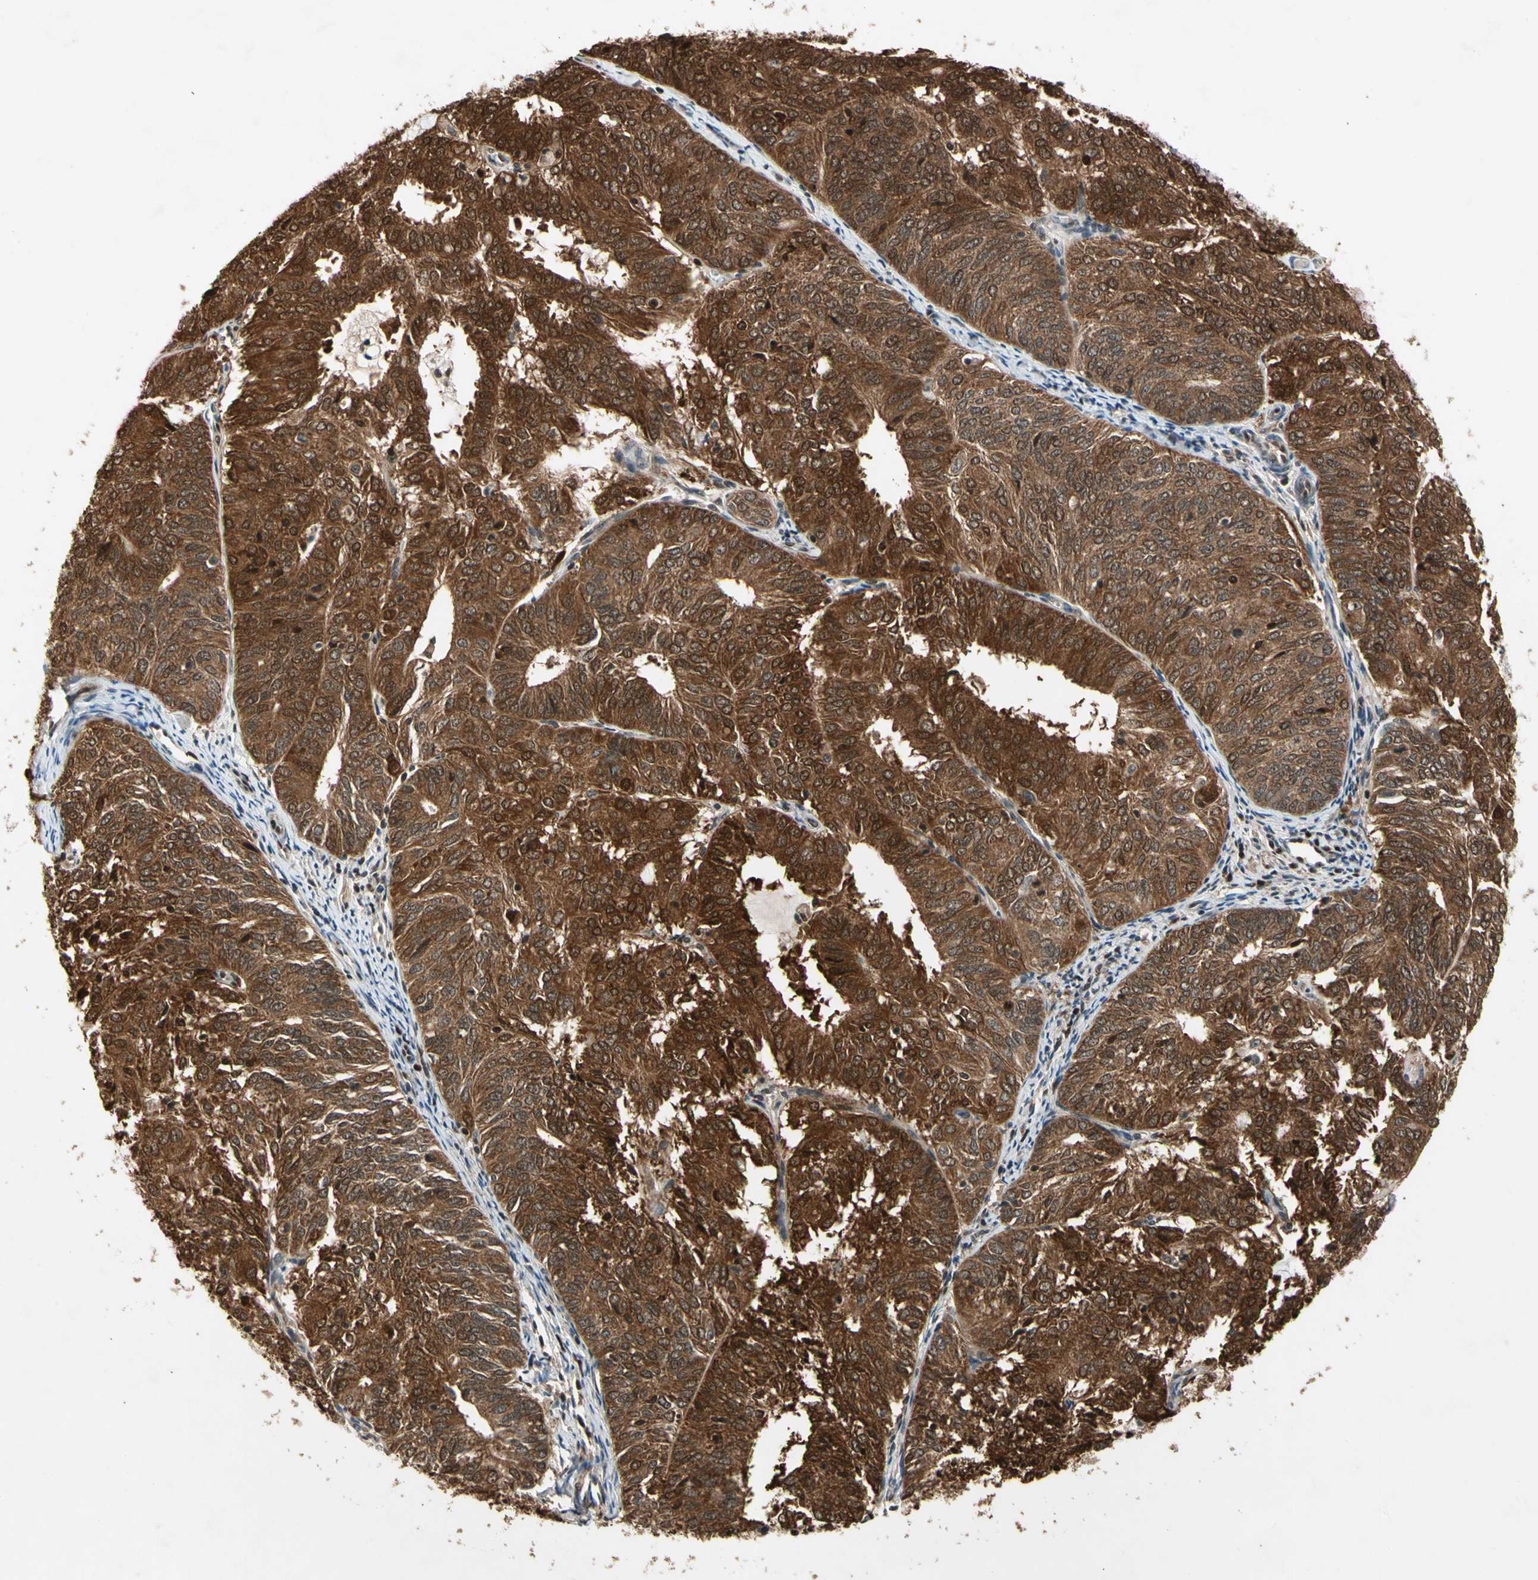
{"staining": {"intensity": "moderate", "quantity": ">75%", "location": "cytoplasmic/membranous"}, "tissue": "endometrial cancer", "cell_type": "Tumor cells", "image_type": "cancer", "snomed": [{"axis": "morphology", "description": "Adenocarcinoma, NOS"}, {"axis": "topography", "description": "Uterus"}], "caption": "Approximately >75% of tumor cells in endometrial cancer (adenocarcinoma) demonstrate moderate cytoplasmic/membranous protein positivity as visualized by brown immunohistochemical staining.", "gene": "GSR", "patient": {"sex": "female", "age": 60}}